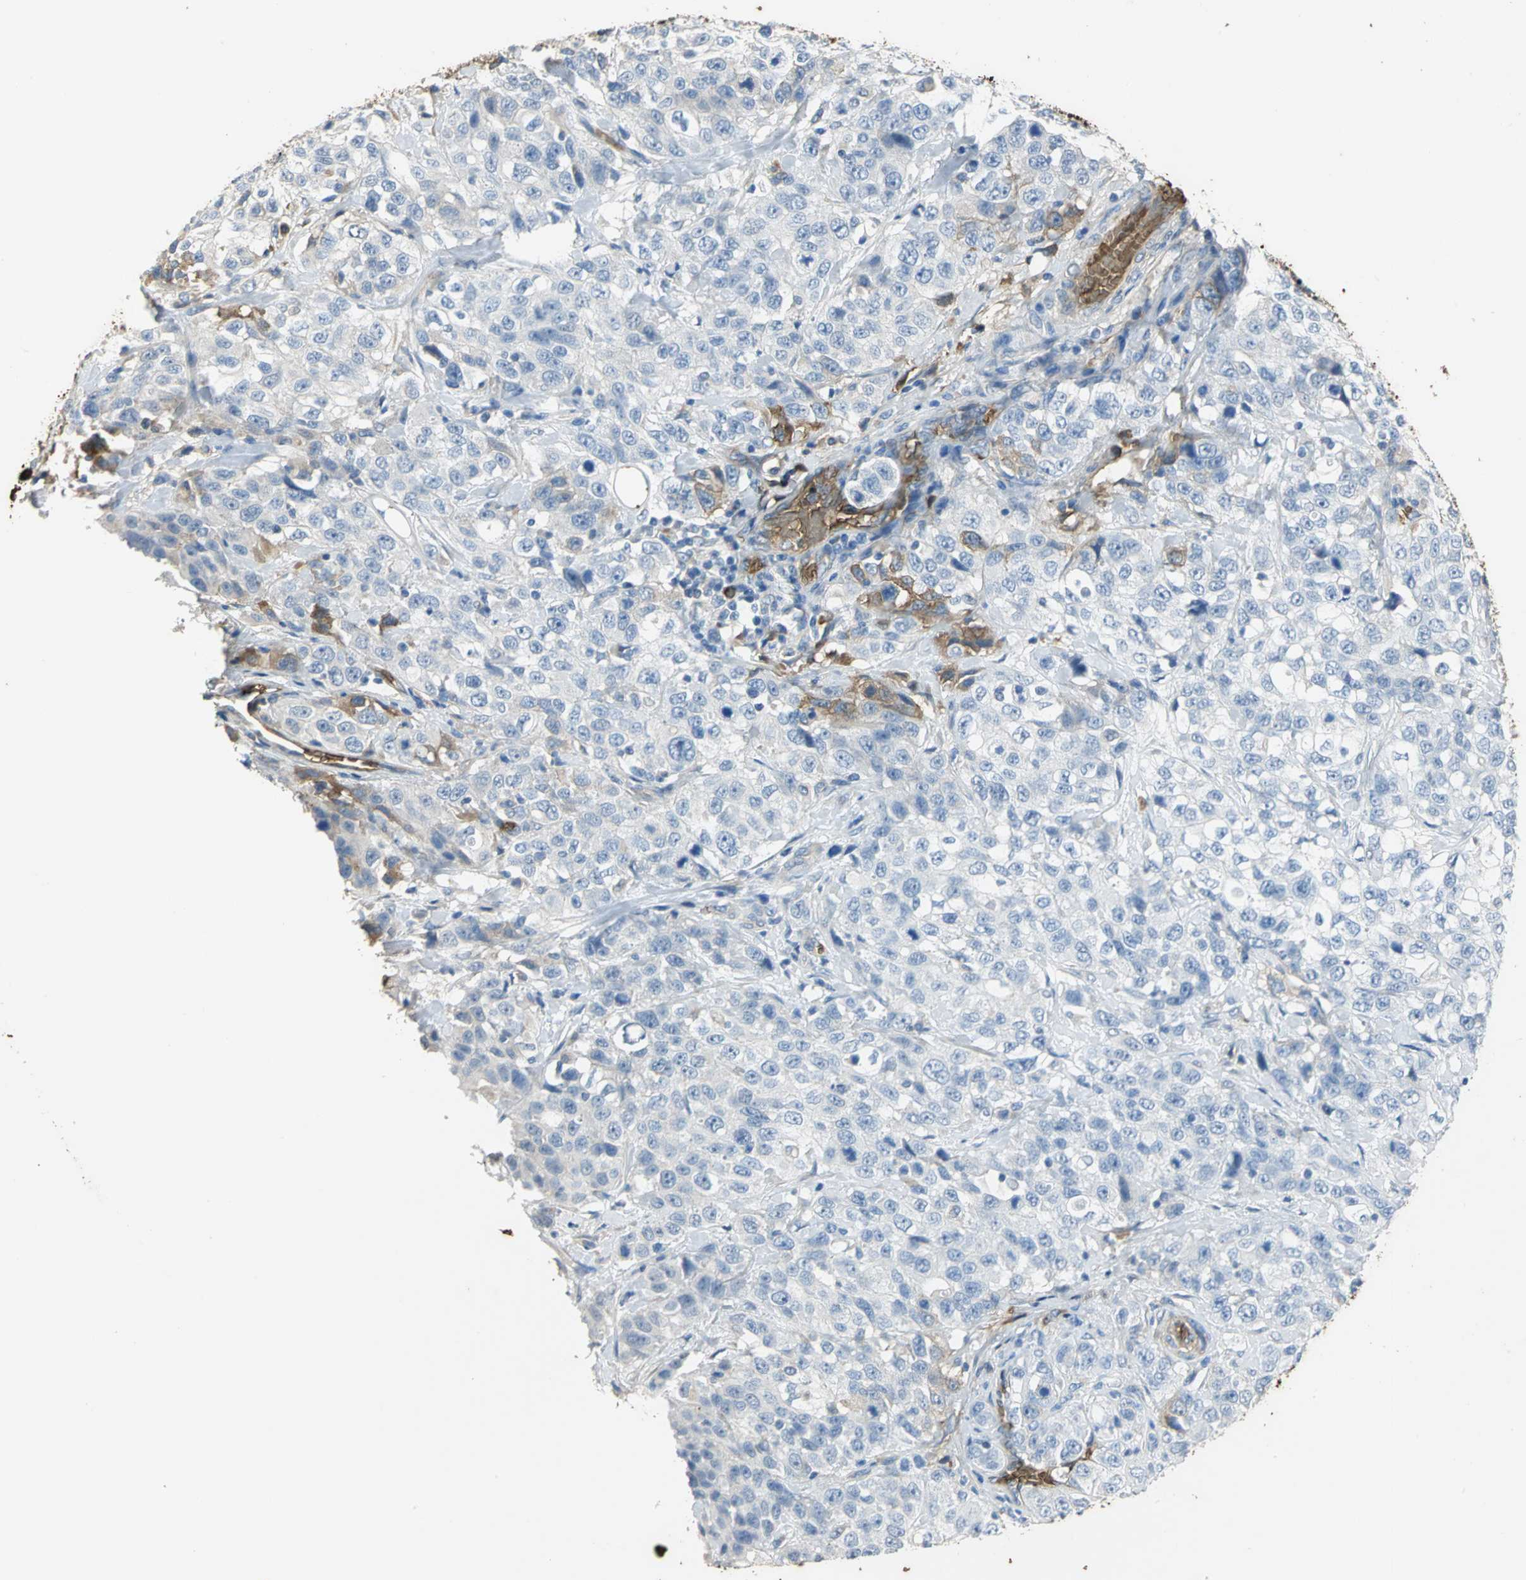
{"staining": {"intensity": "negative", "quantity": "none", "location": "none"}, "tissue": "stomach cancer", "cell_type": "Tumor cells", "image_type": "cancer", "snomed": [{"axis": "morphology", "description": "Normal tissue, NOS"}, {"axis": "morphology", "description": "Adenocarcinoma, NOS"}, {"axis": "topography", "description": "Stomach"}], "caption": "This is an IHC image of stomach adenocarcinoma. There is no staining in tumor cells.", "gene": "TREM1", "patient": {"sex": "male", "age": 48}}